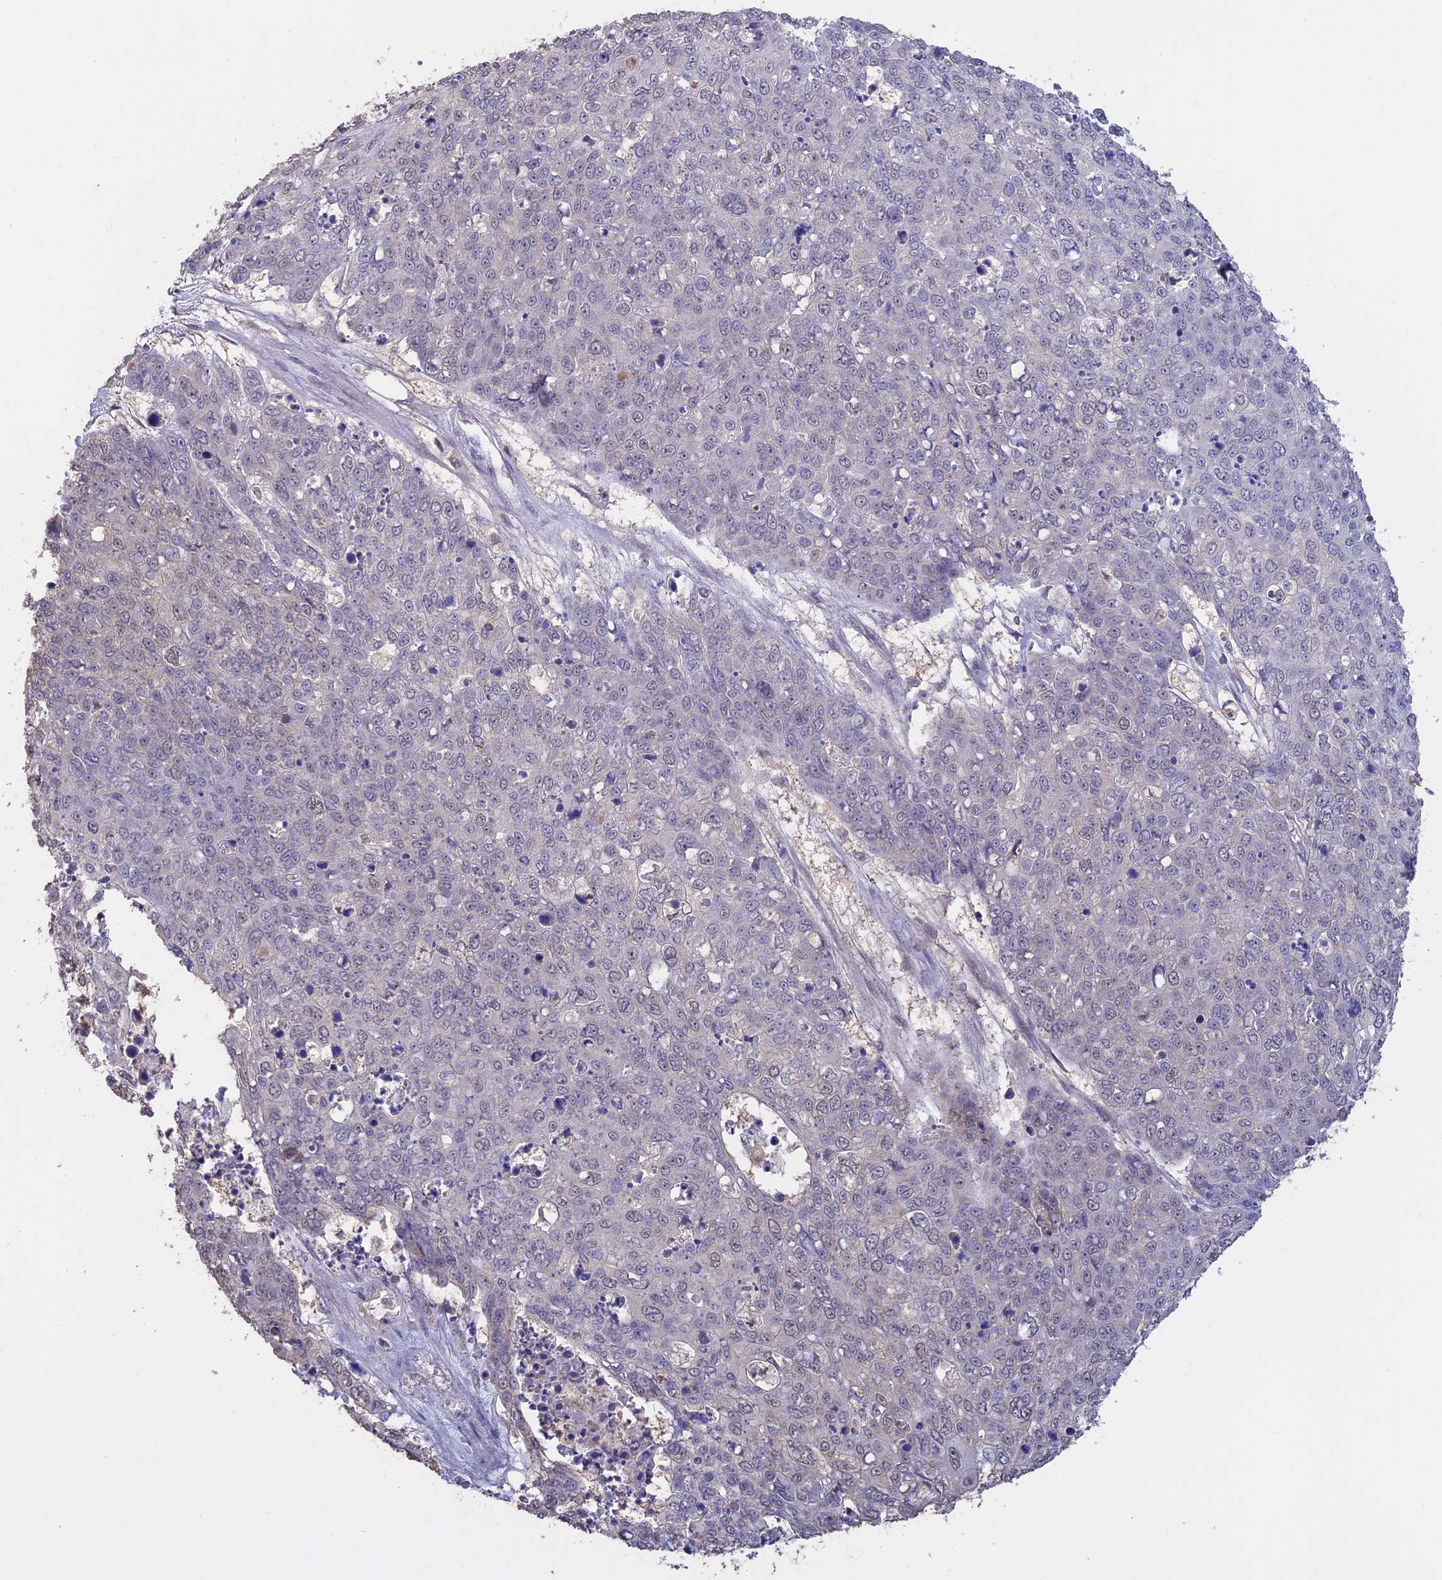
{"staining": {"intensity": "negative", "quantity": "none", "location": "none"}, "tissue": "skin cancer", "cell_type": "Tumor cells", "image_type": "cancer", "snomed": [{"axis": "morphology", "description": "Squamous cell carcinoma, NOS"}, {"axis": "topography", "description": "Skin"}], "caption": "Tumor cells show no significant protein positivity in skin cancer.", "gene": "PSMC6", "patient": {"sex": "male", "age": 71}}